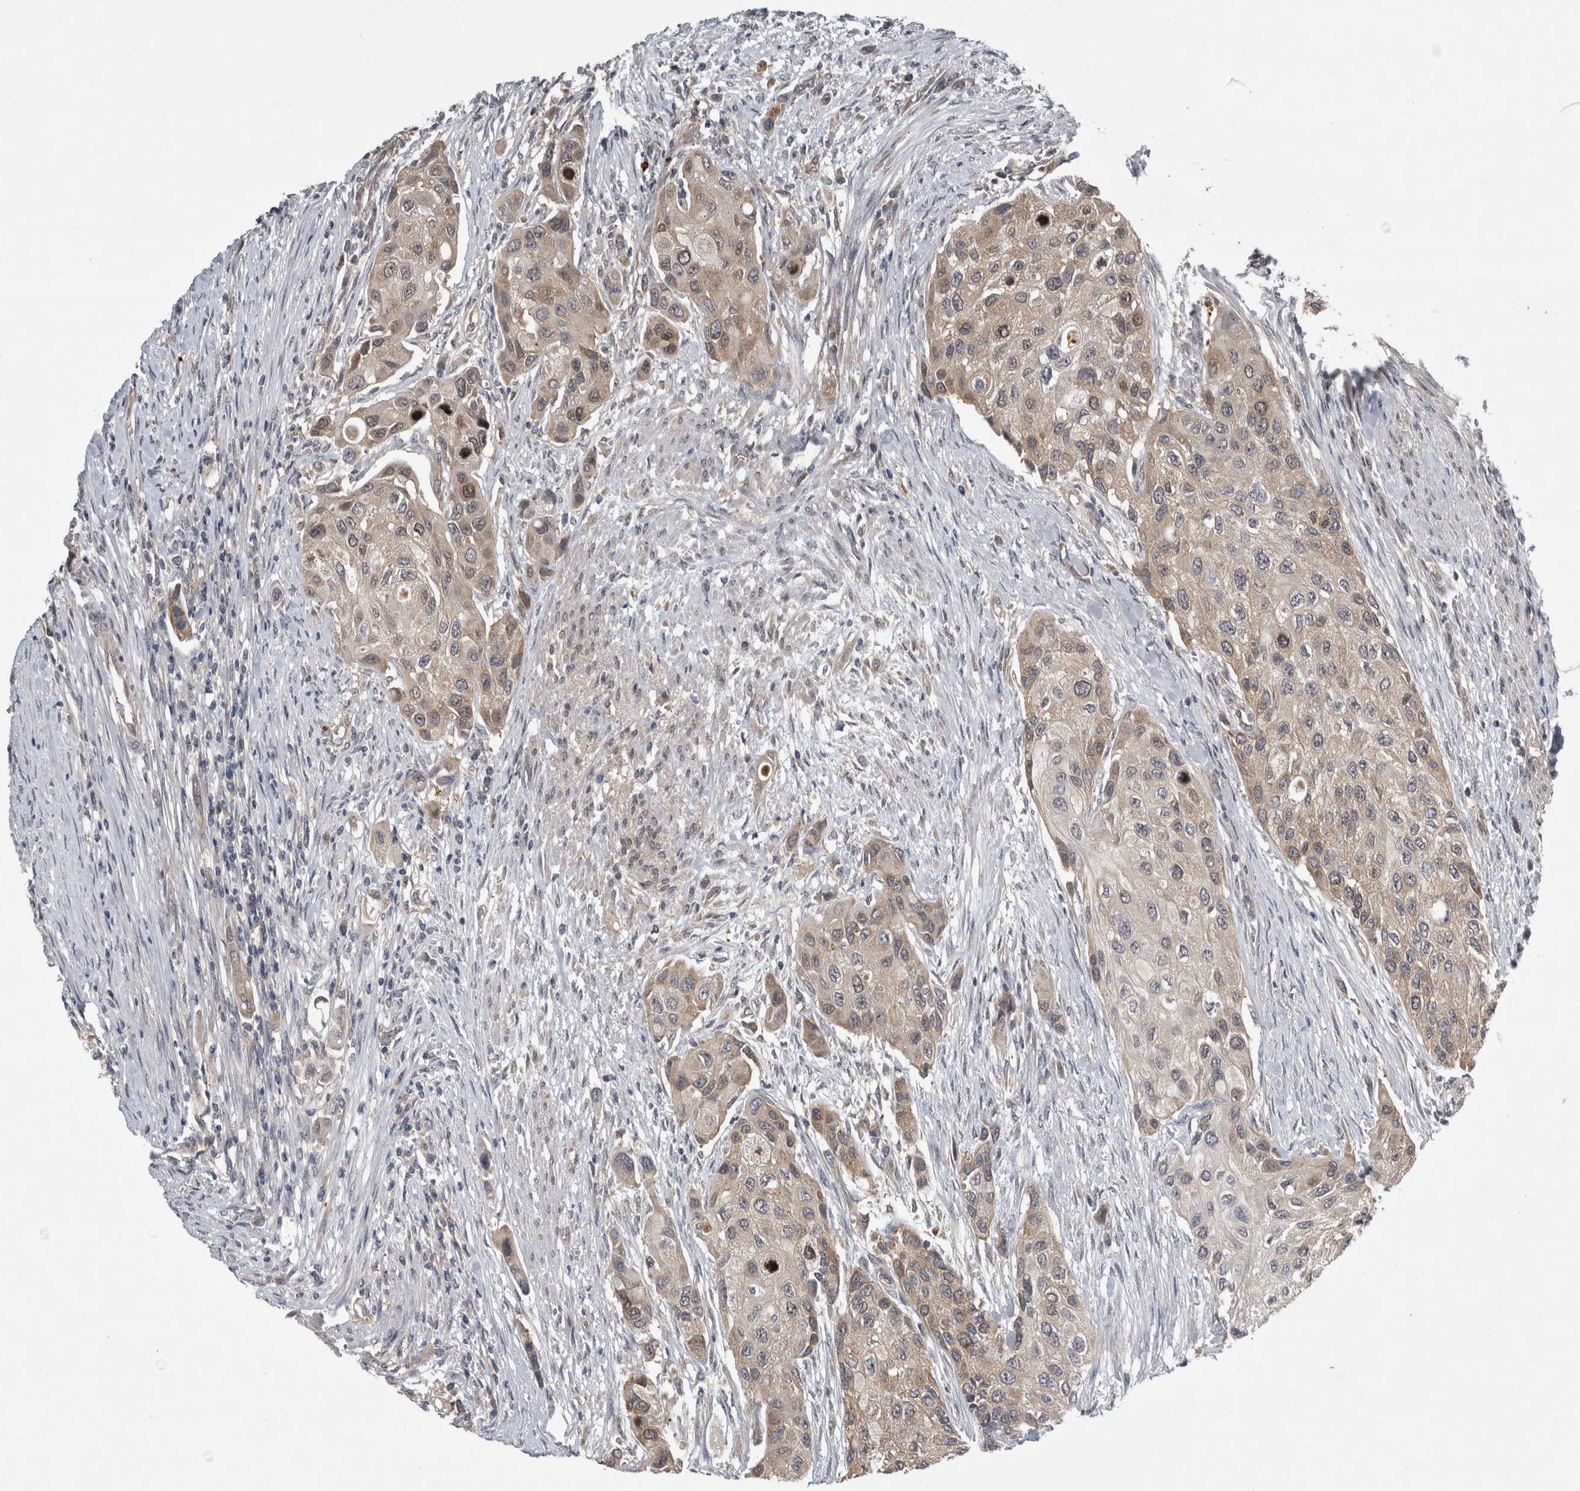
{"staining": {"intensity": "negative", "quantity": "none", "location": "none"}, "tissue": "urothelial cancer", "cell_type": "Tumor cells", "image_type": "cancer", "snomed": [{"axis": "morphology", "description": "Urothelial carcinoma, High grade"}, {"axis": "topography", "description": "Urinary bladder"}], "caption": "Immunohistochemistry (IHC) image of urothelial cancer stained for a protein (brown), which shows no positivity in tumor cells.", "gene": "TRMT61B", "patient": {"sex": "female", "age": 56}}